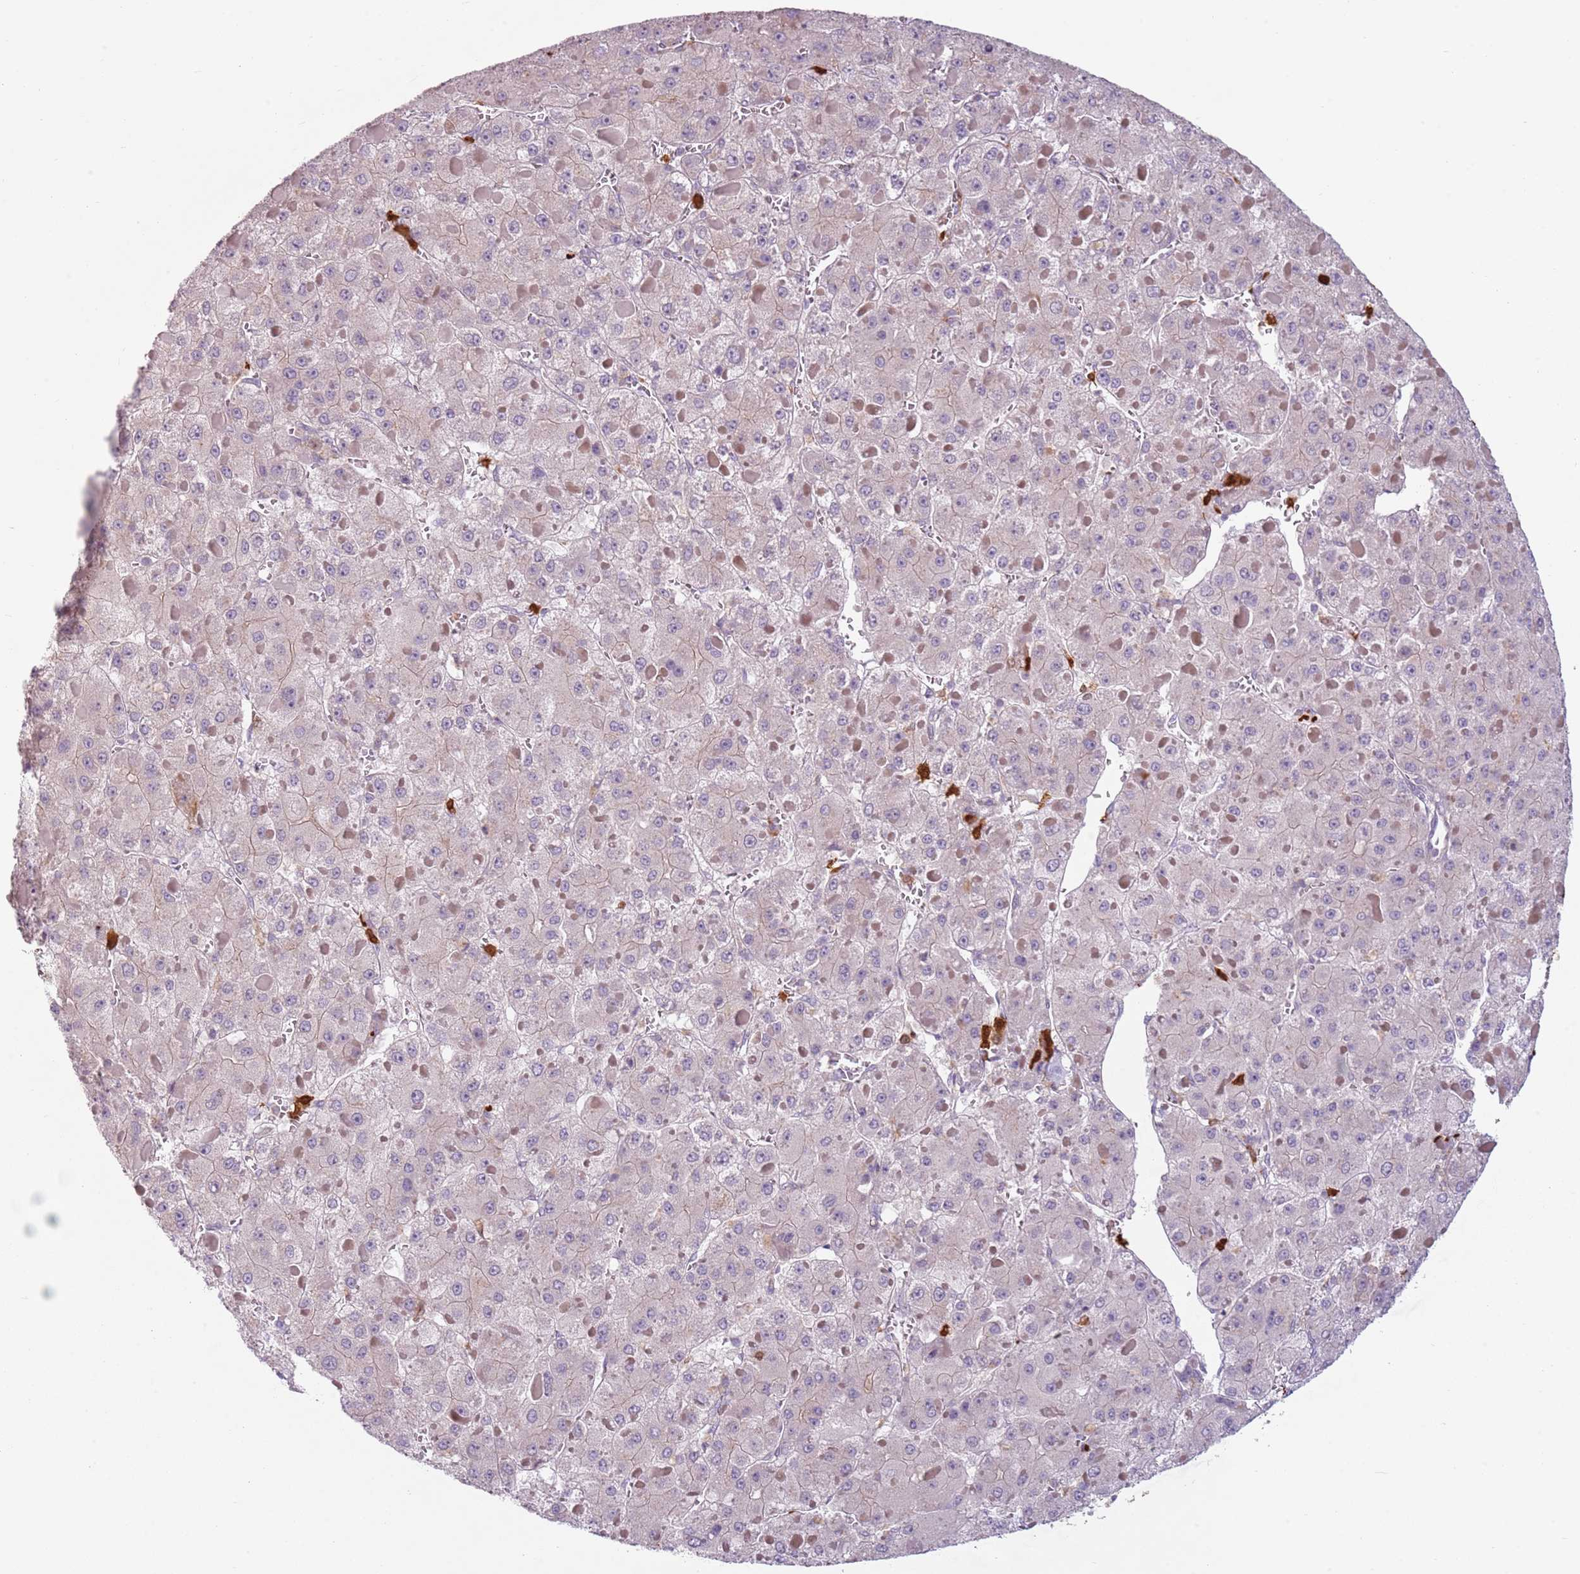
{"staining": {"intensity": "negative", "quantity": "none", "location": "none"}, "tissue": "liver cancer", "cell_type": "Tumor cells", "image_type": "cancer", "snomed": [{"axis": "morphology", "description": "Carcinoma, Hepatocellular, NOS"}, {"axis": "topography", "description": "Liver"}], "caption": "Micrograph shows no significant protein expression in tumor cells of liver cancer.", "gene": "SPAG4", "patient": {"sex": "female", "age": 73}}